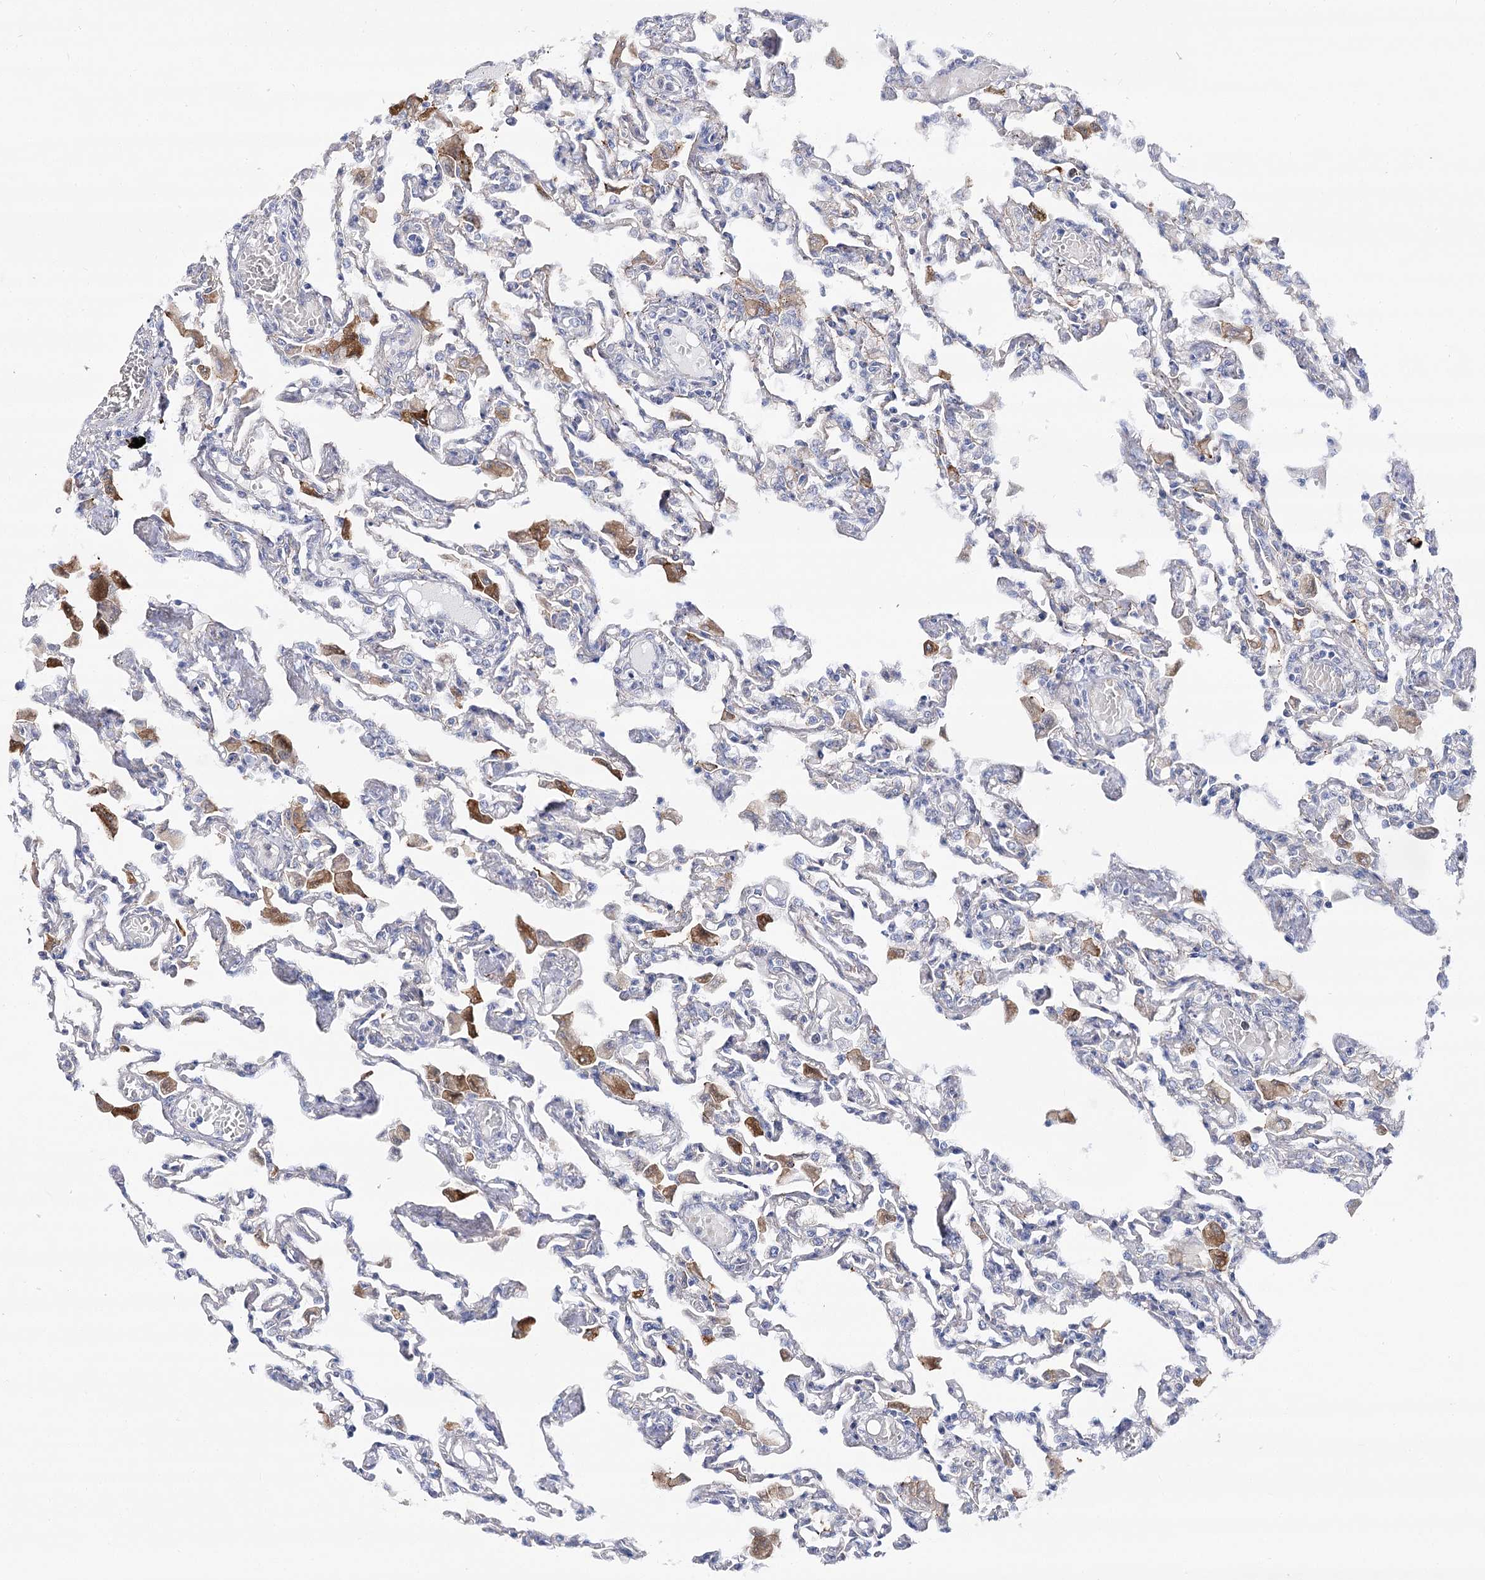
{"staining": {"intensity": "negative", "quantity": "none", "location": "none"}, "tissue": "lung", "cell_type": "Alveolar cells", "image_type": "normal", "snomed": [{"axis": "morphology", "description": "Normal tissue, NOS"}, {"axis": "topography", "description": "Bronchus"}, {"axis": "topography", "description": "Lung"}], "caption": "An IHC histopathology image of benign lung is shown. There is no staining in alveolar cells of lung.", "gene": "NRAP", "patient": {"sex": "female", "age": 49}}